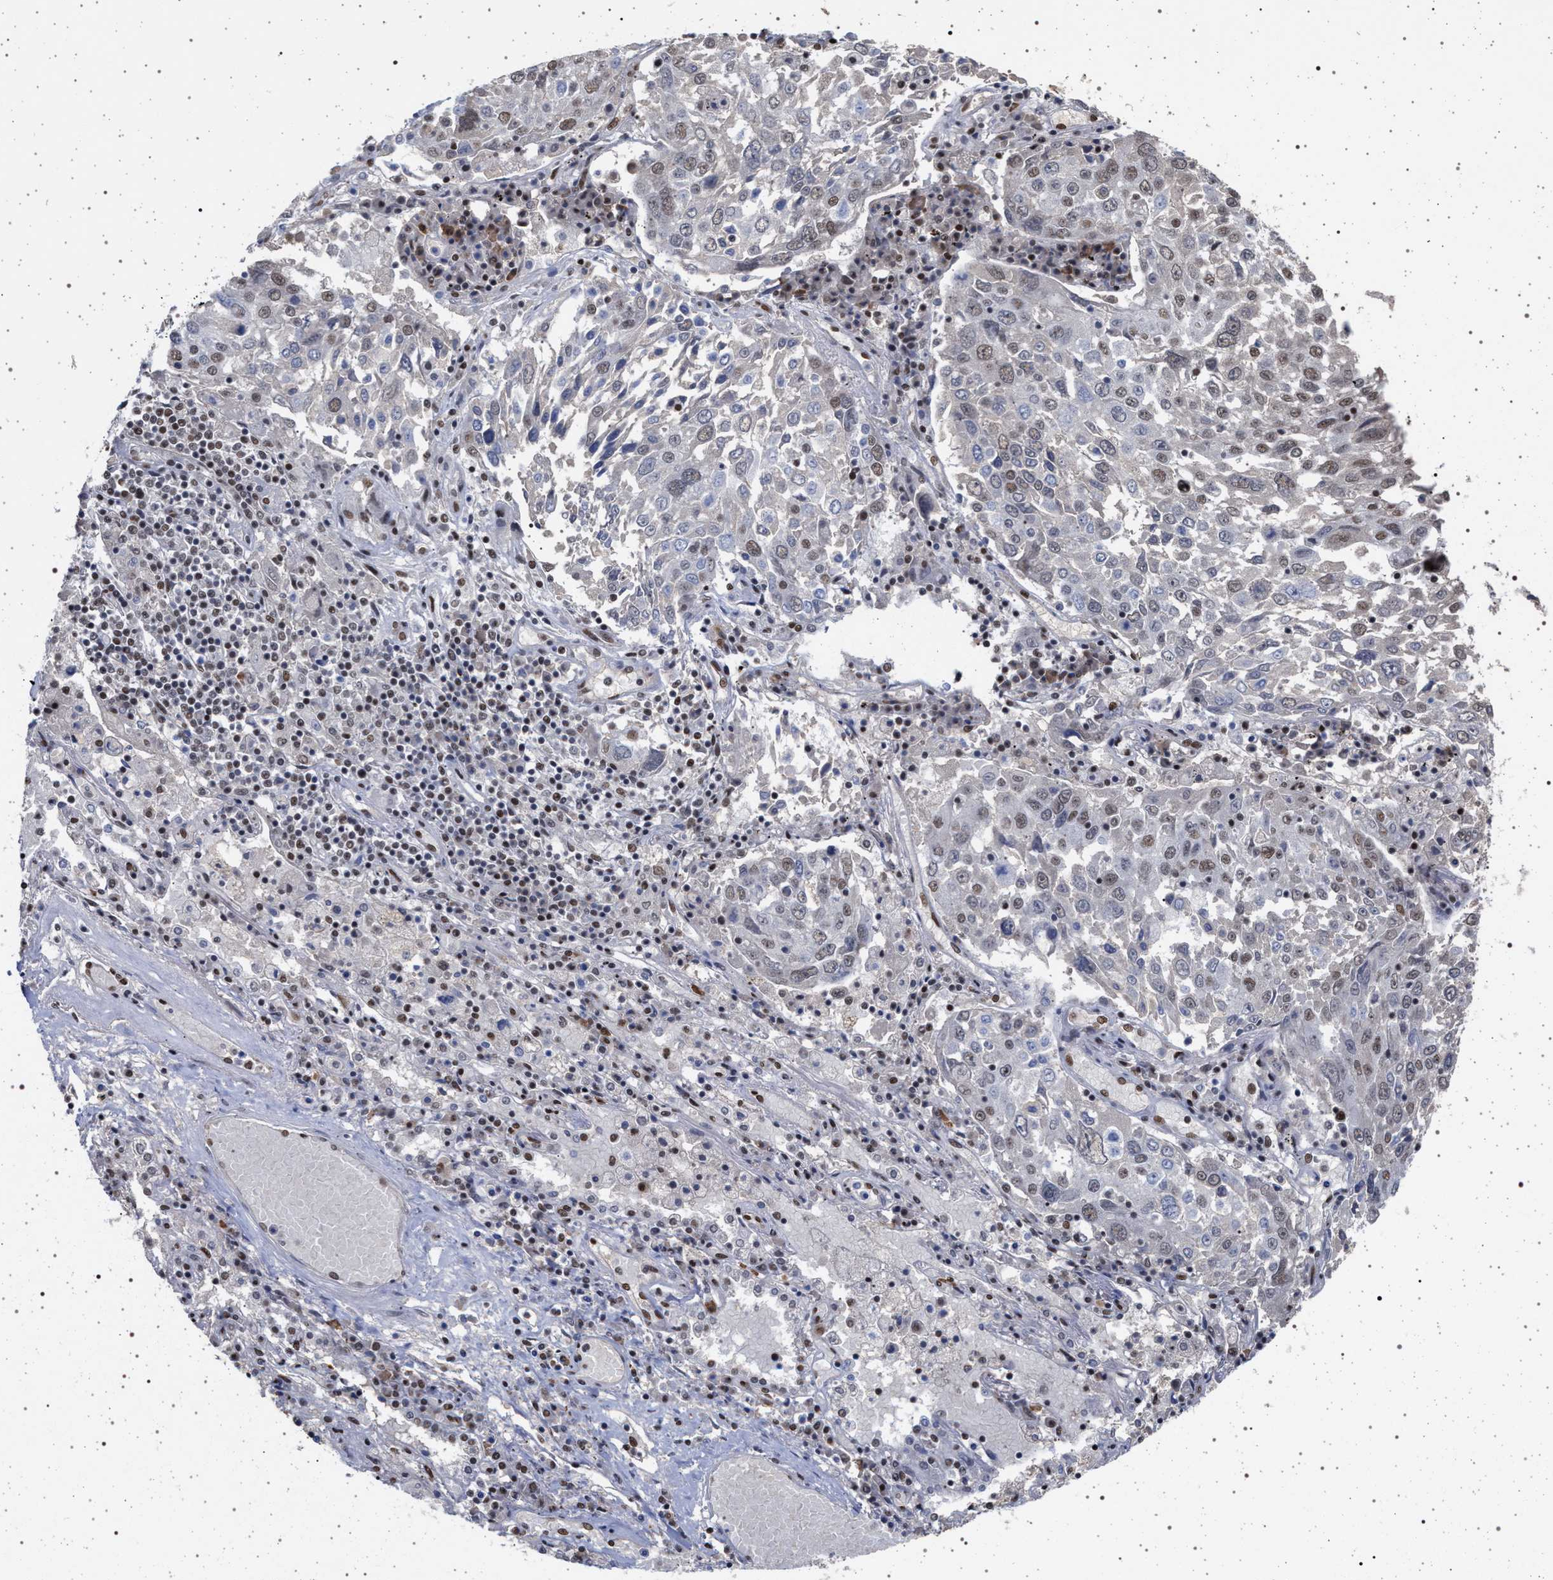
{"staining": {"intensity": "weak", "quantity": "<25%", "location": "nuclear"}, "tissue": "lung cancer", "cell_type": "Tumor cells", "image_type": "cancer", "snomed": [{"axis": "morphology", "description": "Squamous cell carcinoma, NOS"}, {"axis": "topography", "description": "Lung"}], "caption": "Tumor cells are negative for brown protein staining in lung squamous cell carcinoma. (DAB (3,3'-diaminobenzidine) IHC with hematoxylin counter stain).", "gene": "PHF12", "patient": {"sex": "male", "age": 65}}